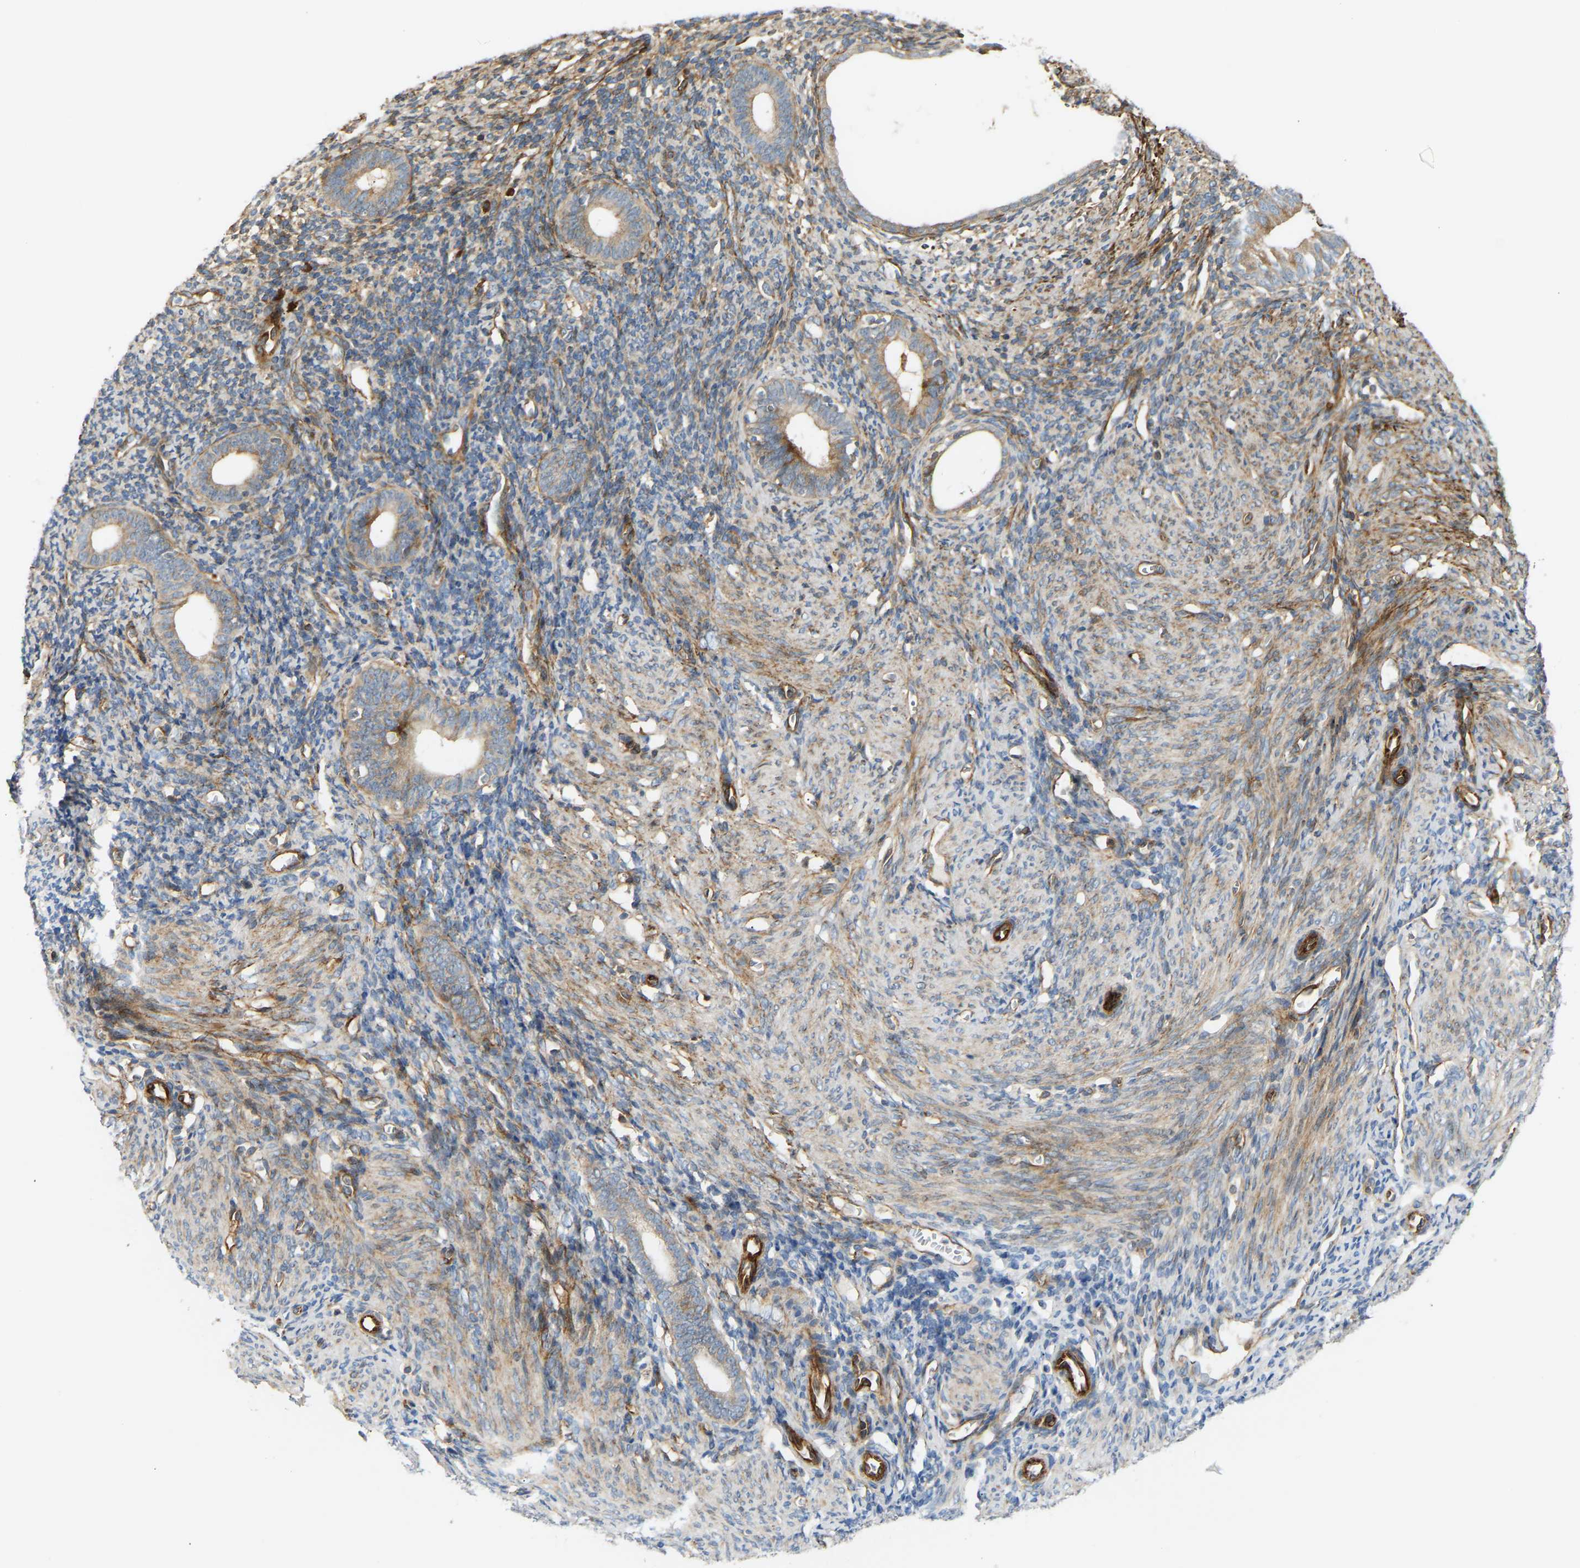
{"staining": {"intensity": "moderate", "quantity": ">75%", "location": "cytoplasmic/membranous"}, "tissue": "endometrium", "cell_type": "Cells in endometrial stroma", "image_type": "normal", "snomed": [{"axis": "morphology", "description": "Normal tissue, NOS"}, {"axis": "morphology", "description": "Adenocarcinoma, NOS"}, {"axis": "topography", "description": "Endometrium"}], "caption": "Benign endometrium displays moderate cytoplasmic/membranous positivity in about >75% of cells in endometrial stroma Using DAB (3,3'-diaminobenzidine) (brown) and hematoxylin (blue) stains, captured at high magnification using brightfield microscopy..", "gene": "PLCG2", "patient": {"sex": "female", "age": 57}}